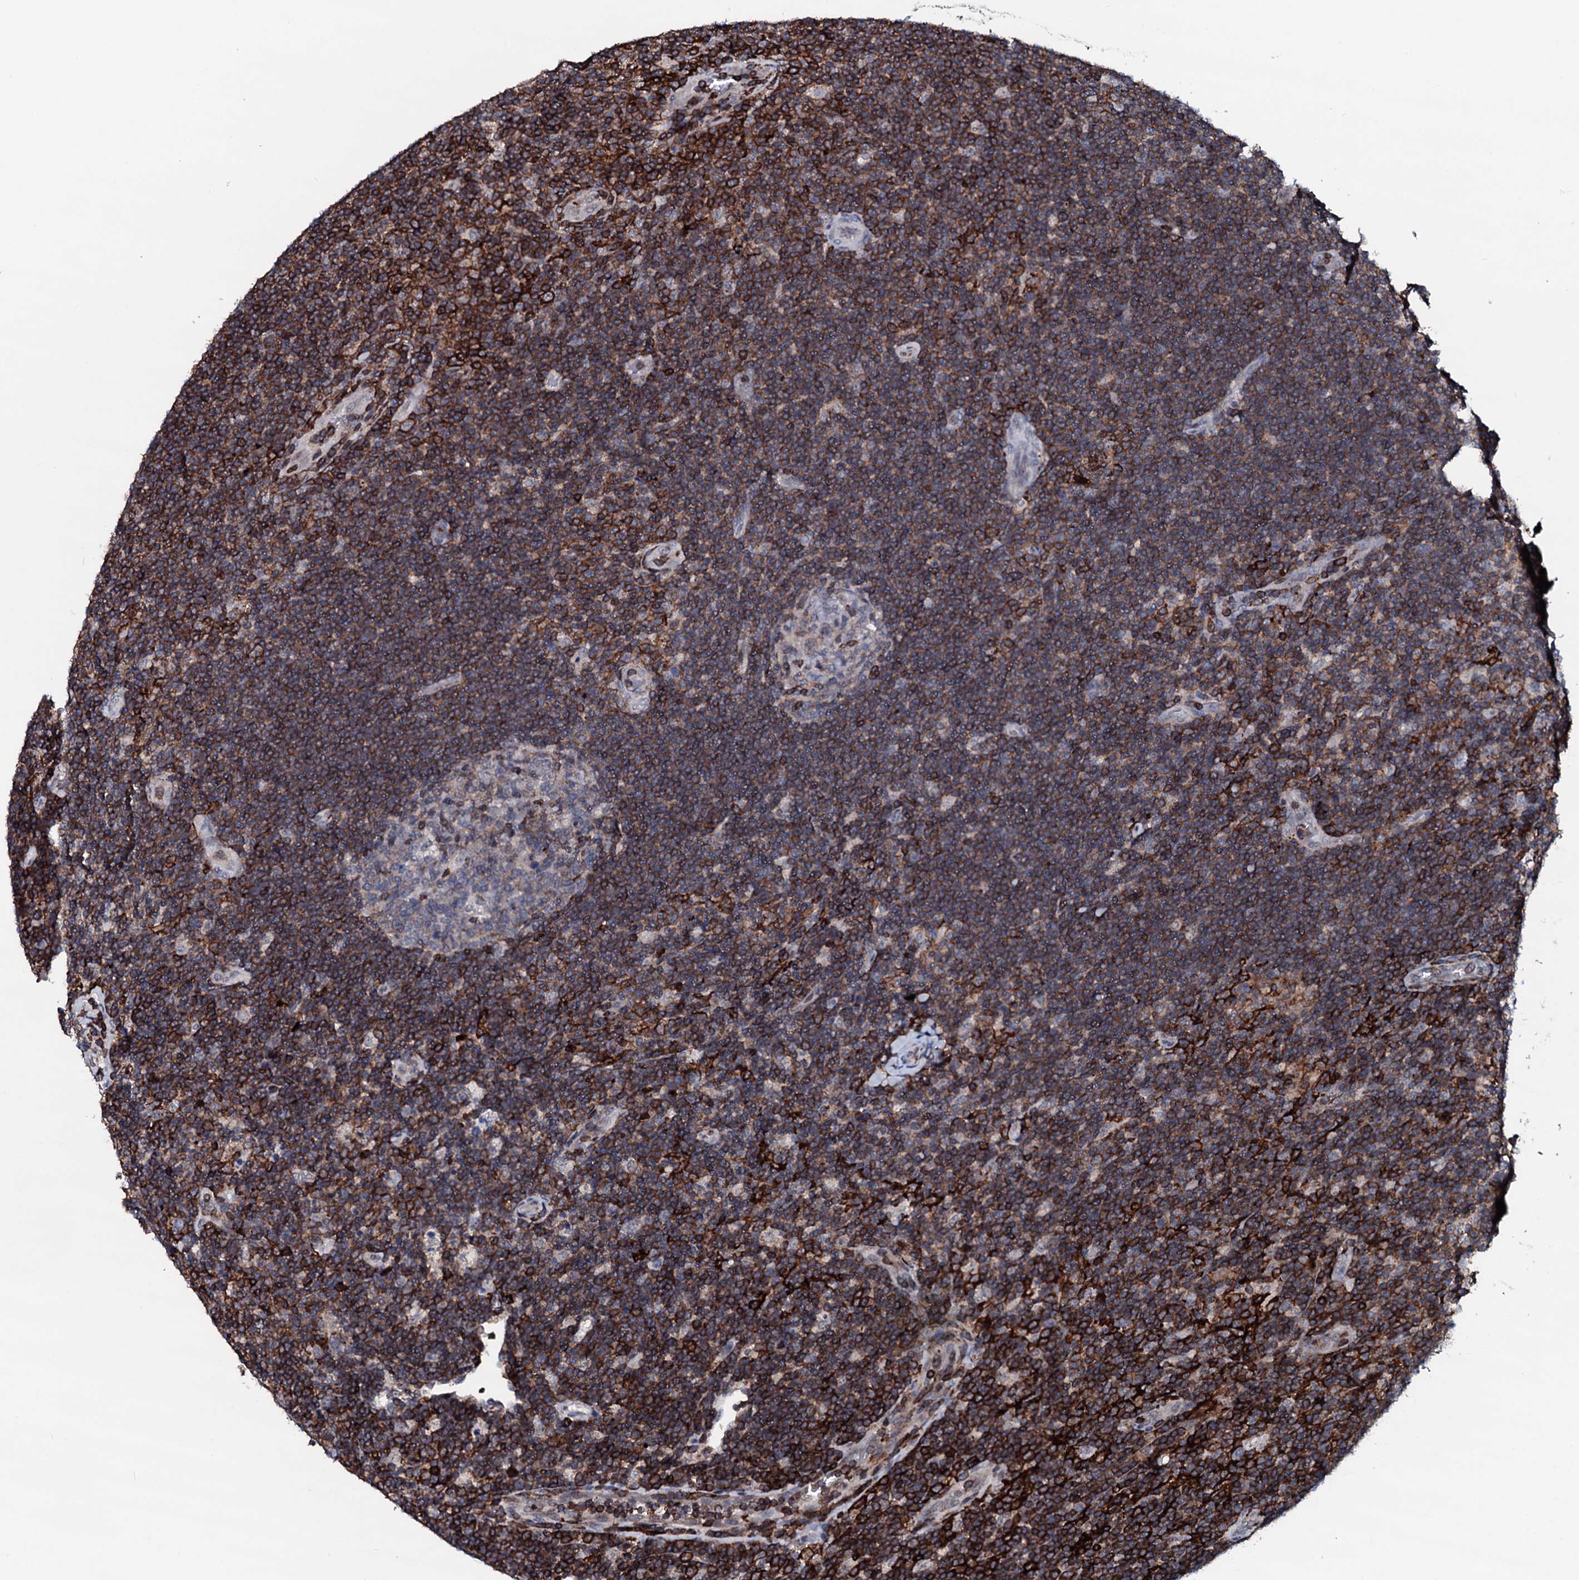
{"staining": {"intensity": "negative", "quantity": "none", "location": "none"}, "tissue": "lymphoma", "cell_type": "Tumor cells", "image_type": "cancer", "snomed": [{"axis": "morphology", "description": "Hodgkin's disease, NOS"}, {"axis": "topography", "description": "Lymph node"}], "caption": "Tumor cells show no significant protein positivity in Hodgkin's disease. (IHC, brightfield microscopy, high magnification).", "gene": "OGFOD2", "patient": {"sex": "female", "age": 57}}